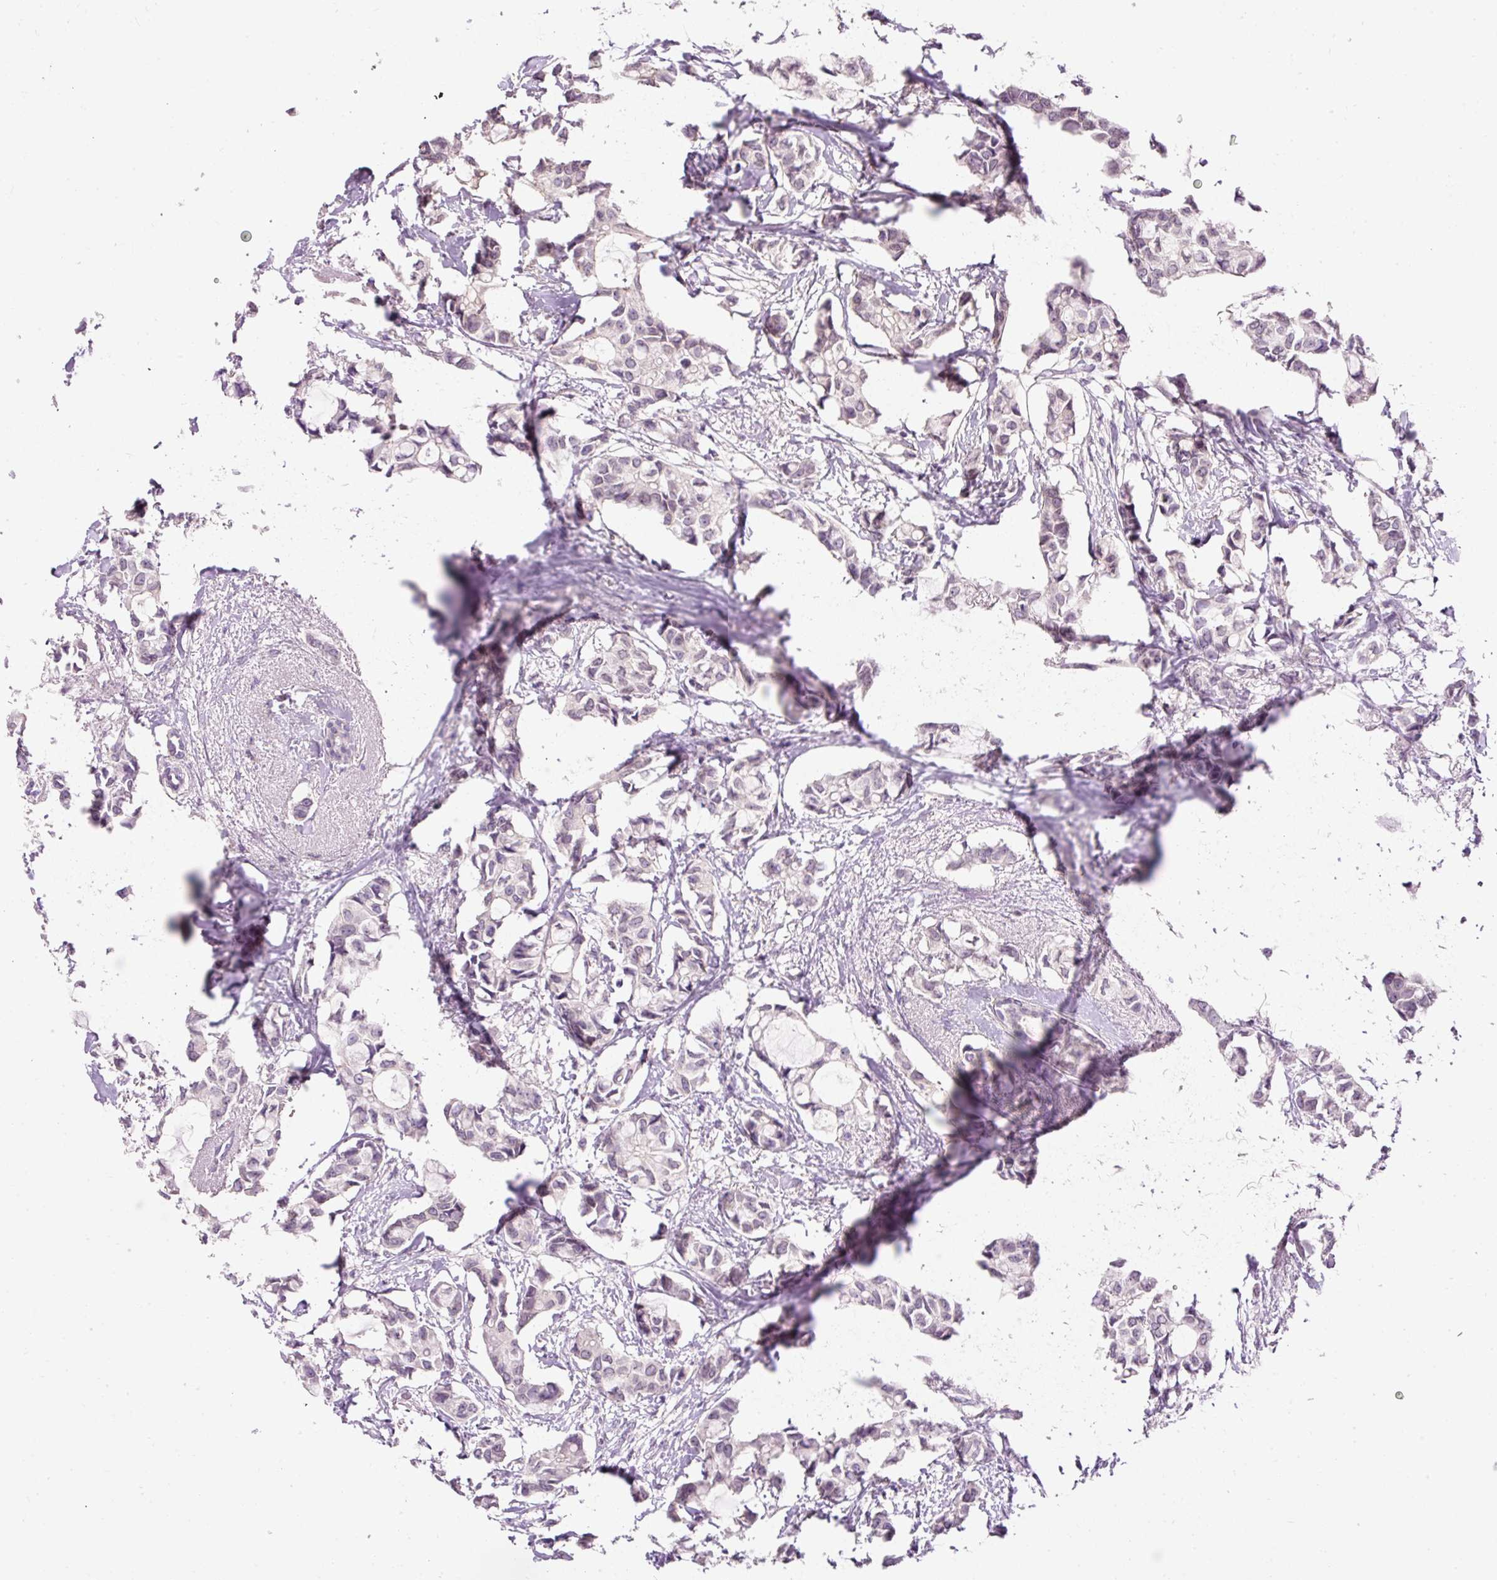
{"staining": {"intensity": "negative", "quantity": "none", "location": "none"}, "tissue": "breast cancer", "cell_type": "Tumor cells", "image_type": "cancer", "snomed": [{"axis": "morphology", "description": "Duct carcinoma"}, {"axis": "topography", "description": "Breast"}], "caption": "Breast cancer stained for a protein using IHC shows no staining tumor cells.", "gene": "ZNF610", "patient": {"sex": "female", "age": 73}}